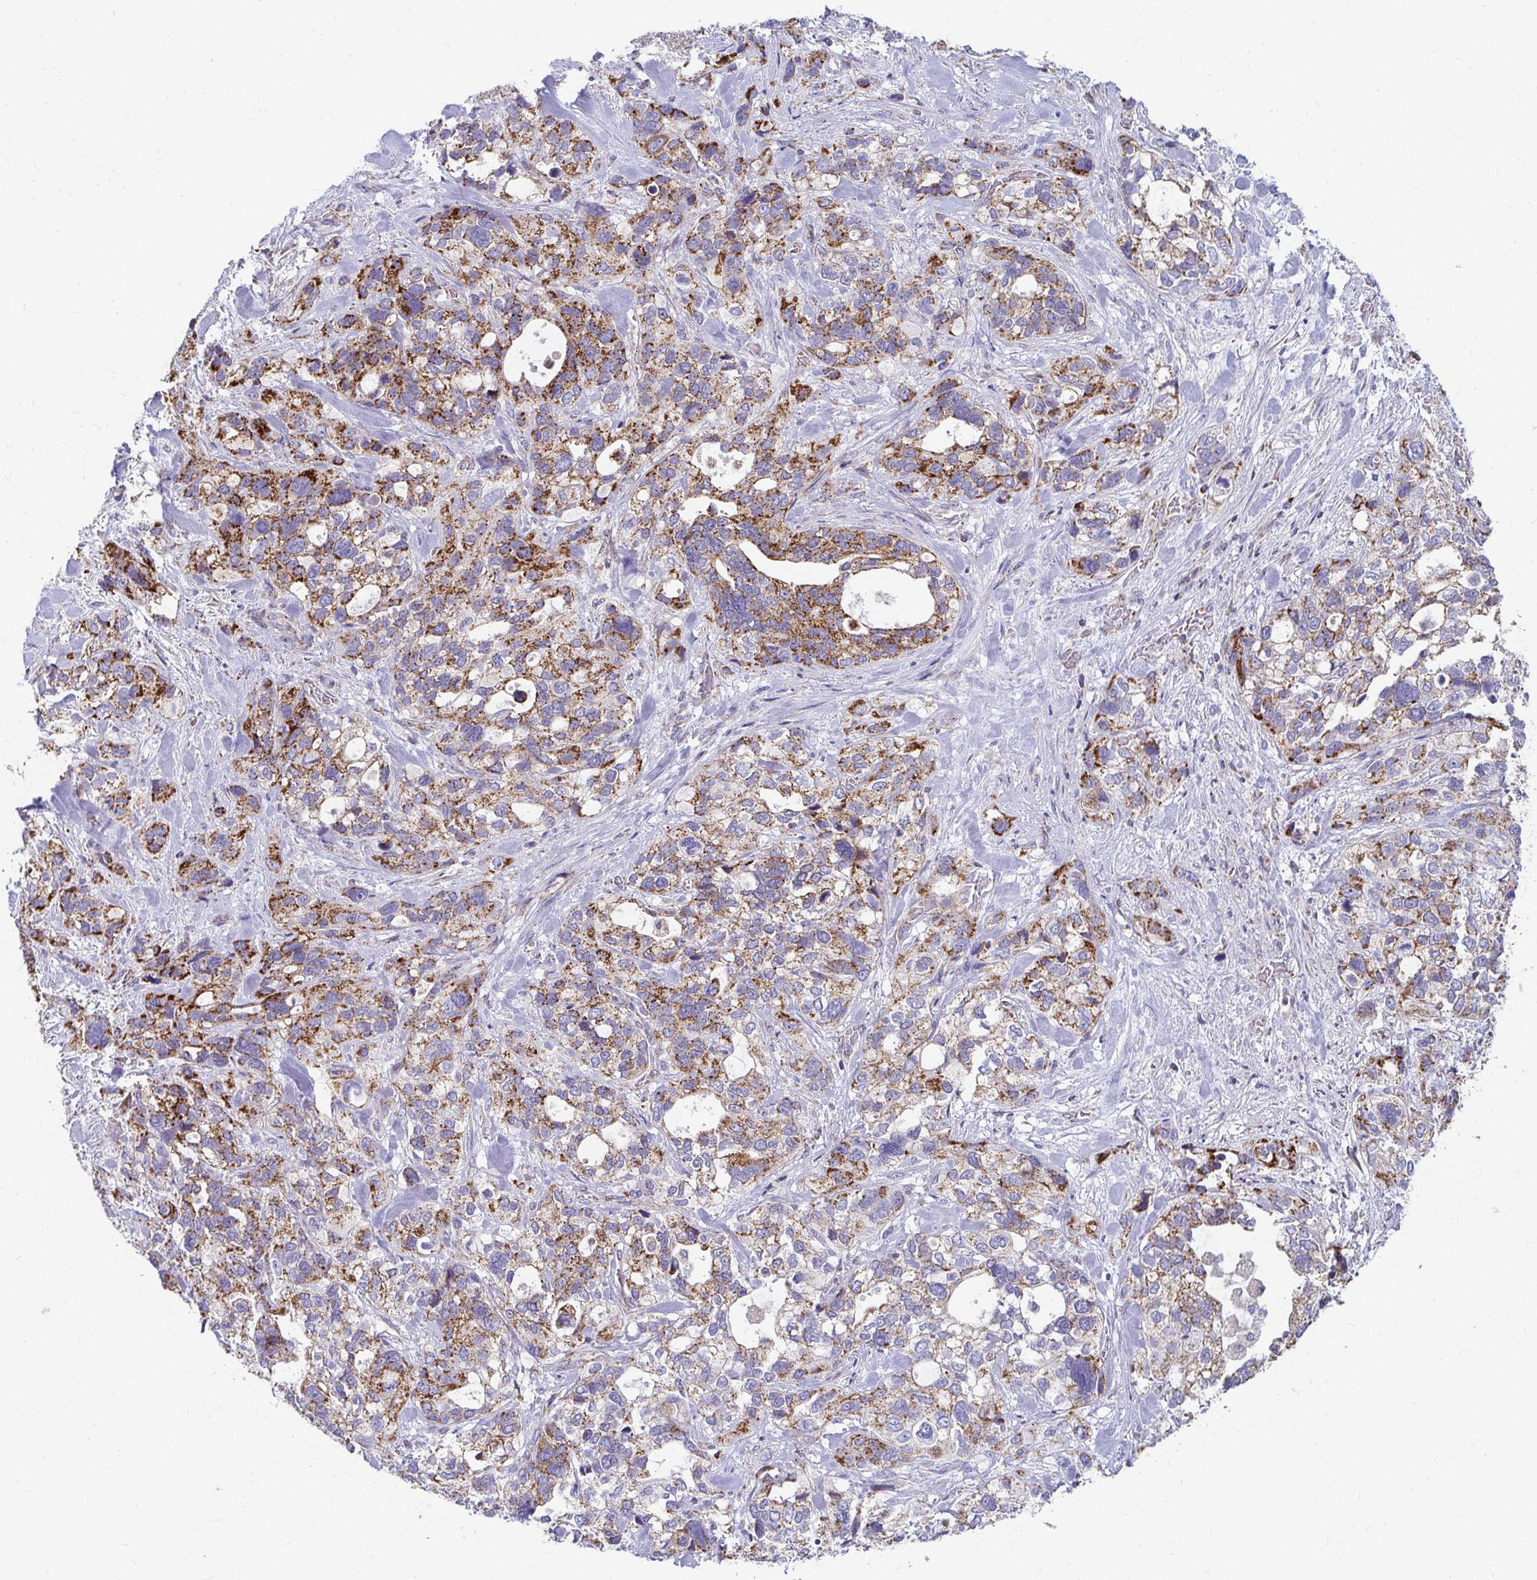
{"staining": {"intensity": "moderate", "quantity": ">75%", "location": "cytoplasmic/membranous"}, "tissue": "stomach cancer", "cell_type": "Tumor cells", "image_type": "cancer", "snomed": [{"axis": "morphology", "description": "Adenocarcinoma, NOS"}, {"axis": "topography", "description": "Stomach, upper"}], "caption": "A brown stain shows moderate cytoplasmic/membranous expression of a protein in human stomach cancer tumor cells. (Stains: DAB (3,3'-diaminobenzidine) in brown, nuclei in blue, Microscopy: brightfield microscopy at high magnification).", "gene": "EXOC5", "patient": {"sex": "female", "age": 81}}